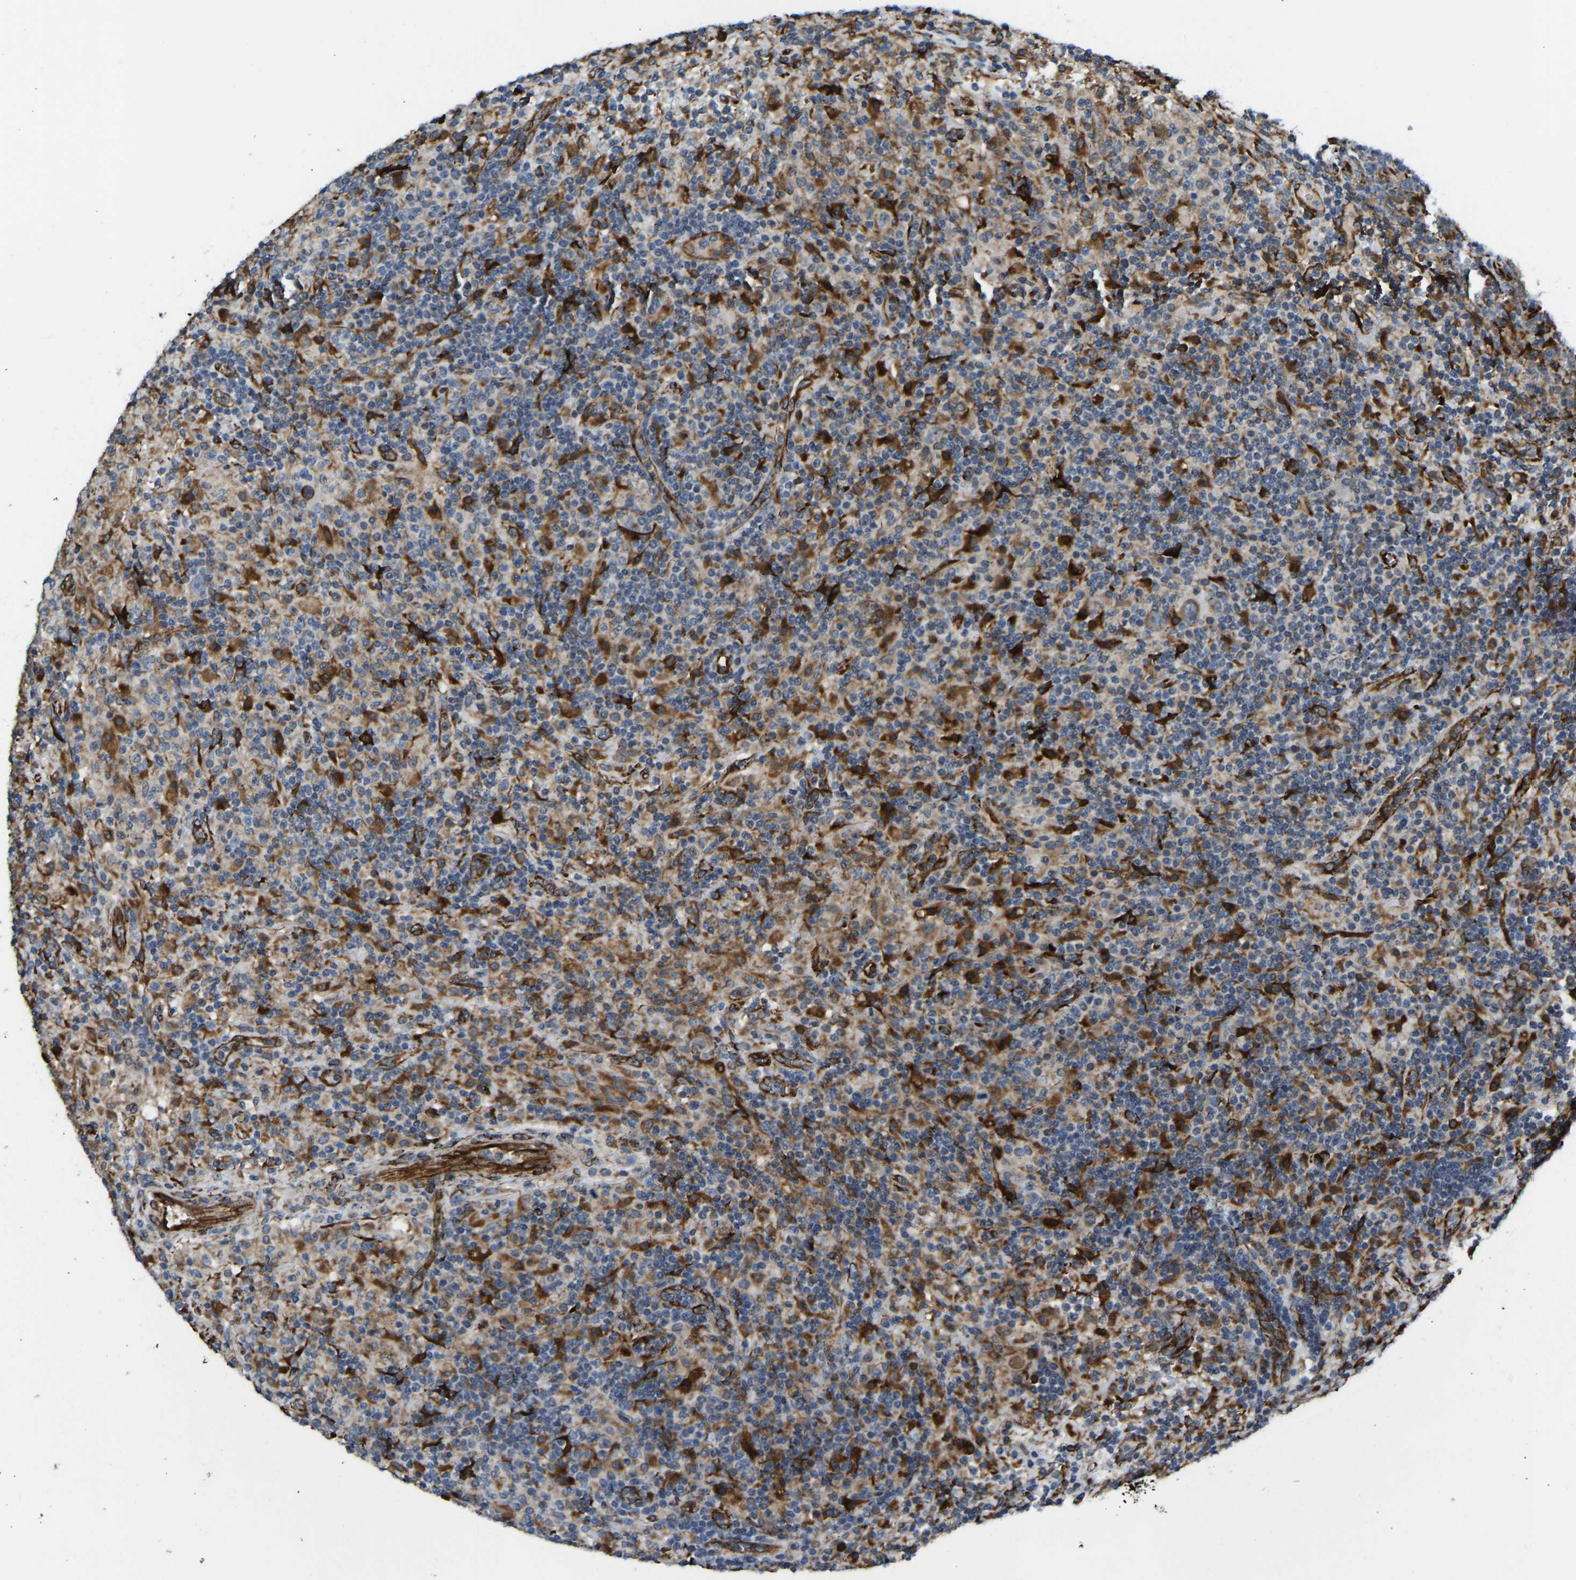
{"staining": {"intensity": "moderate", "quantity": "25%-75%", "location": "cytoplasmic/membranous"}, "tissue": "lymphoma", "cell_type": "Tumor cells", "image_type": "cancer", "snomed": [{"axis": "morphology", "description": "Hodgkin's disease, NOS"}, {"axis": "topography", "description": "Lymph node"}], "caption": "Tumor cells exhibit medium levels of moderate cytoplasmic/membranous positivity in approximately 25%-75% of cells in human lymphoma.", "gene": "BEX3", "patient": {"sex": "male", "age": 70}}